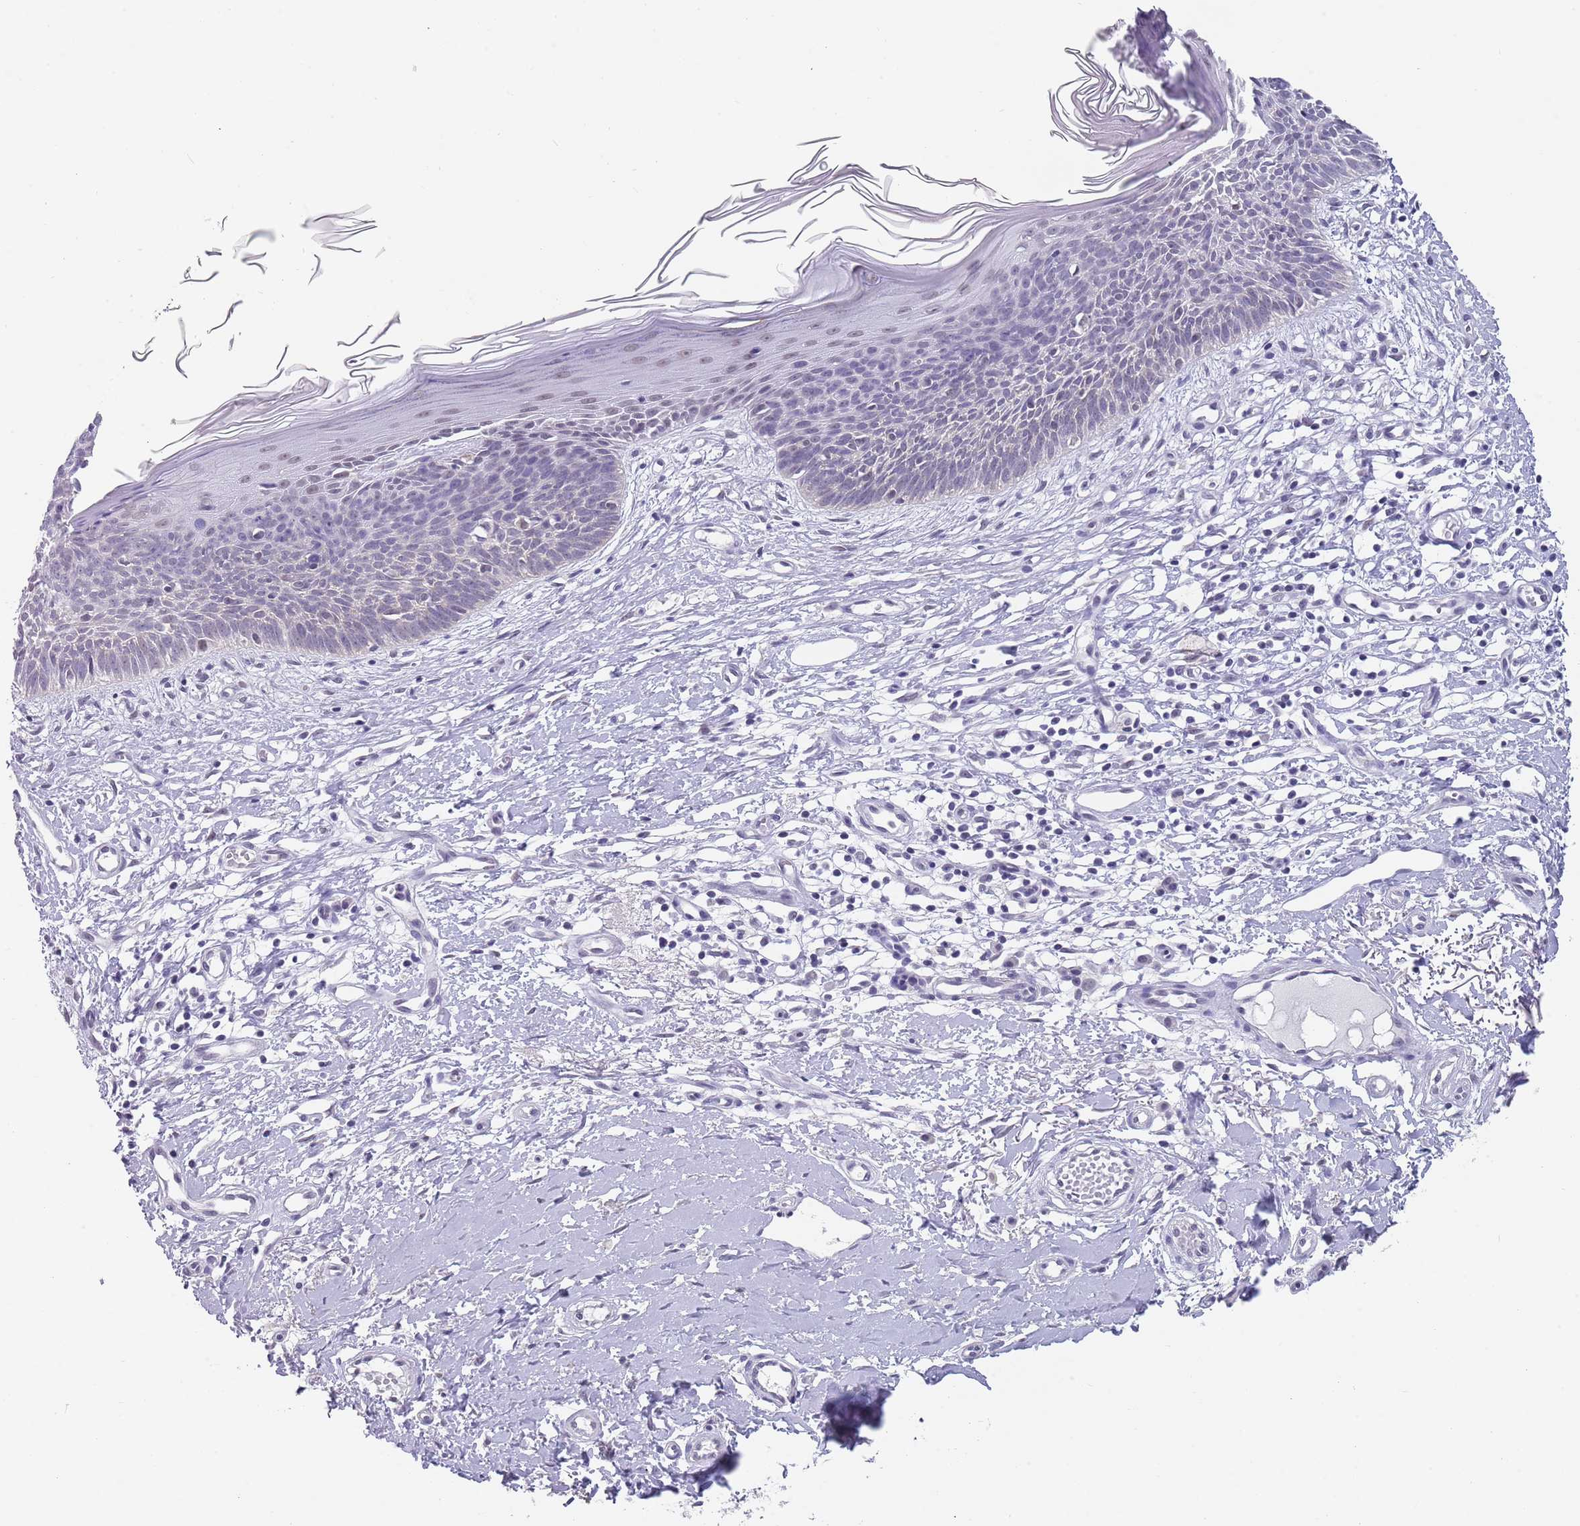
{"staining": {"intensity": "negative", "quantity": "none", "location": "none"}, "tissue": "skin cancer", "cell_type": "Tumor cells", "image_type": "cancer", "snomed": [{"axis": "morphology", "description": "Basal cell carcinoma"}, {"axis": "topography", "description": "Skin"}], "caption": "IHC of skin basal cell carcinoma exhibits no positivity in tumor cells.", "gene": "SEPHS2", "patient": {"sex": "male", "age": 78}}